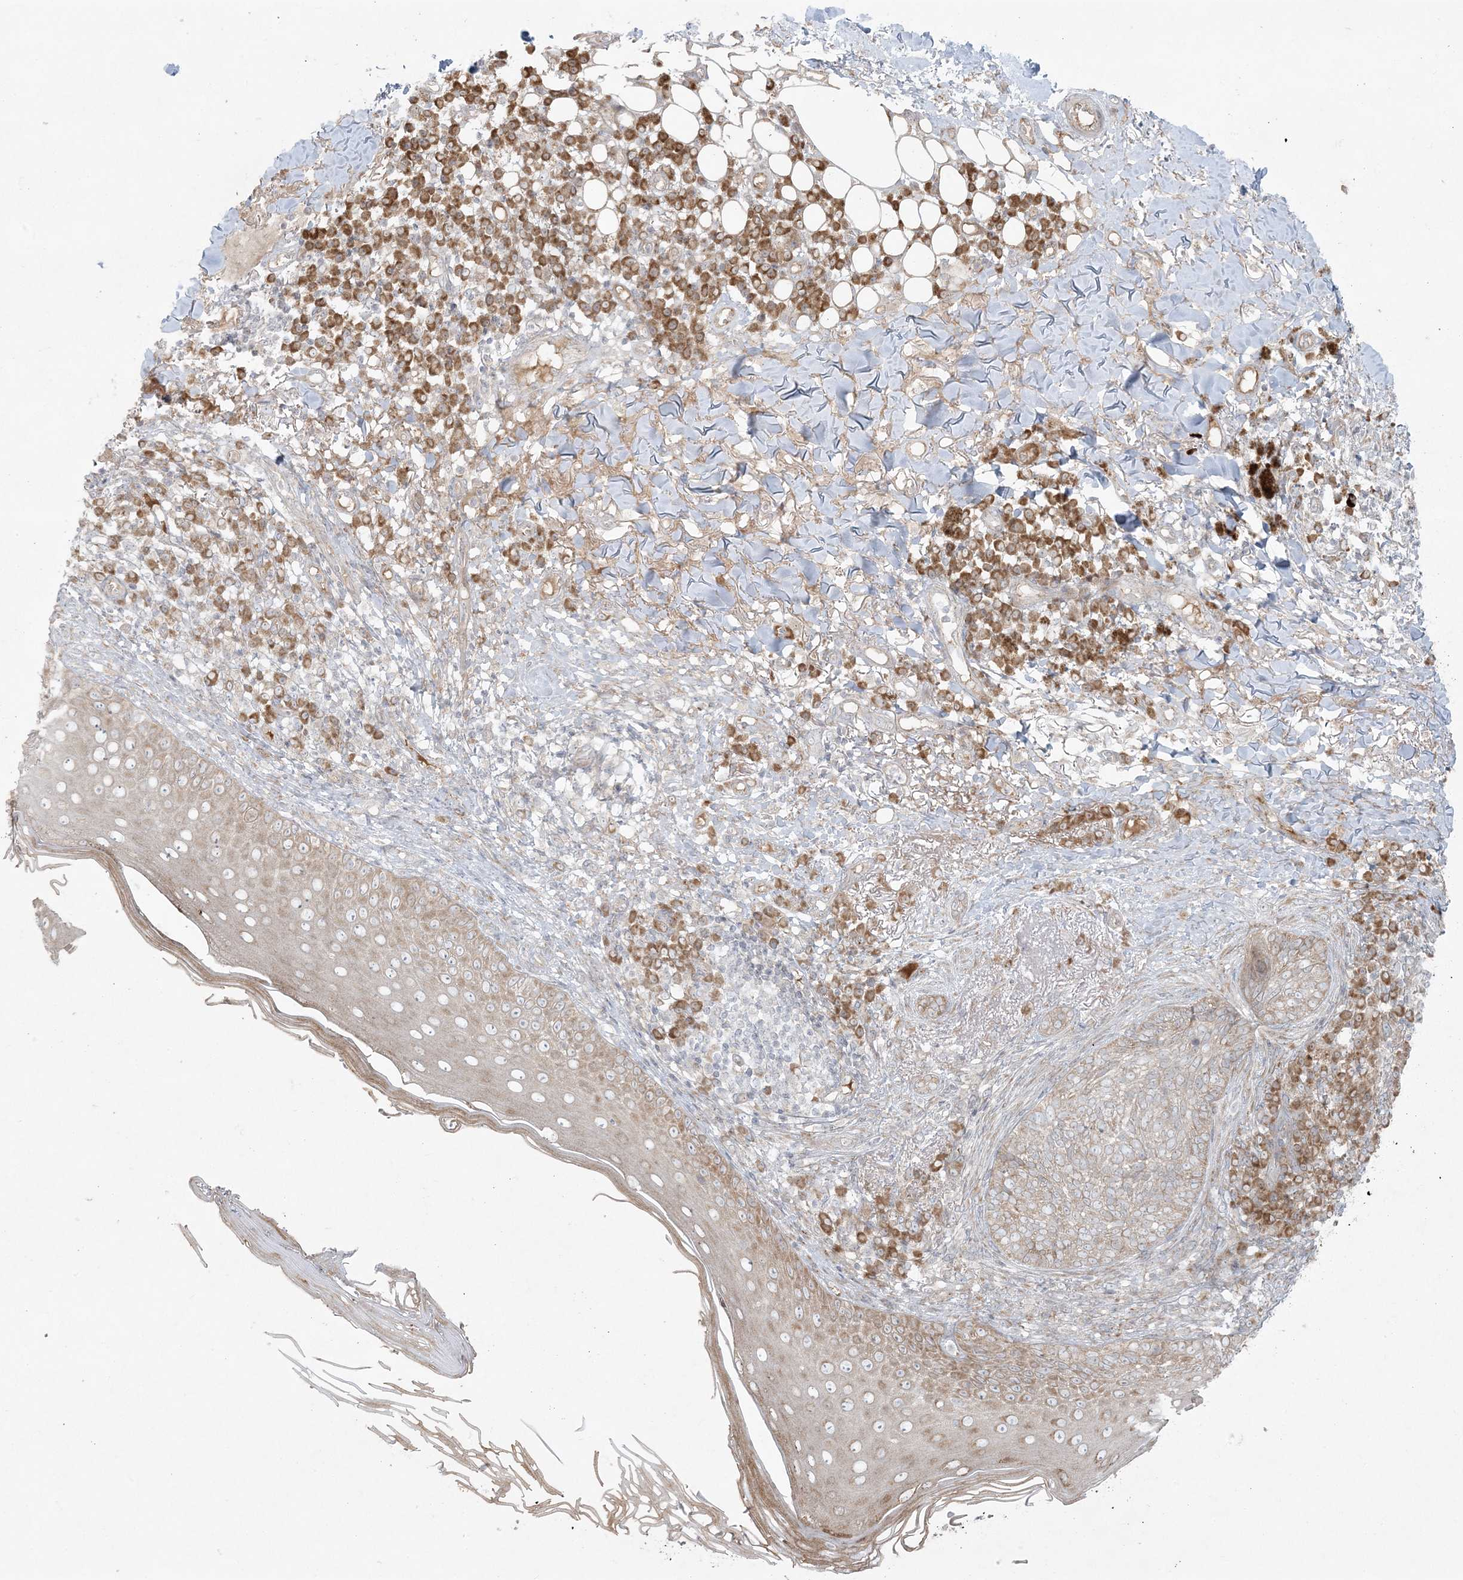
{"staining": {"intensity": "weak", "quantity": "<25%", "location": "cytoplasmic/membranous"}, "tissue": "skin cancer", "cell_type": "Tumor cells", "image_type": "cancer", "snomed": [{"axis": "morphology", "description": "Basal cell carcinoma"}, {"axis": "topography", "description": "Skin"}], "caption": "Image shows no significant protein staining in tumor cells of basal cell carcinoma (skin). (Stains: DAB (3,3'-diaminobenzidine) IHC with hematoxylin counter stain, Microscopy: brightfield microscopy at high magnification).", "gene": "ZNF263", "patient": {"sex": "male", "age": 85}}